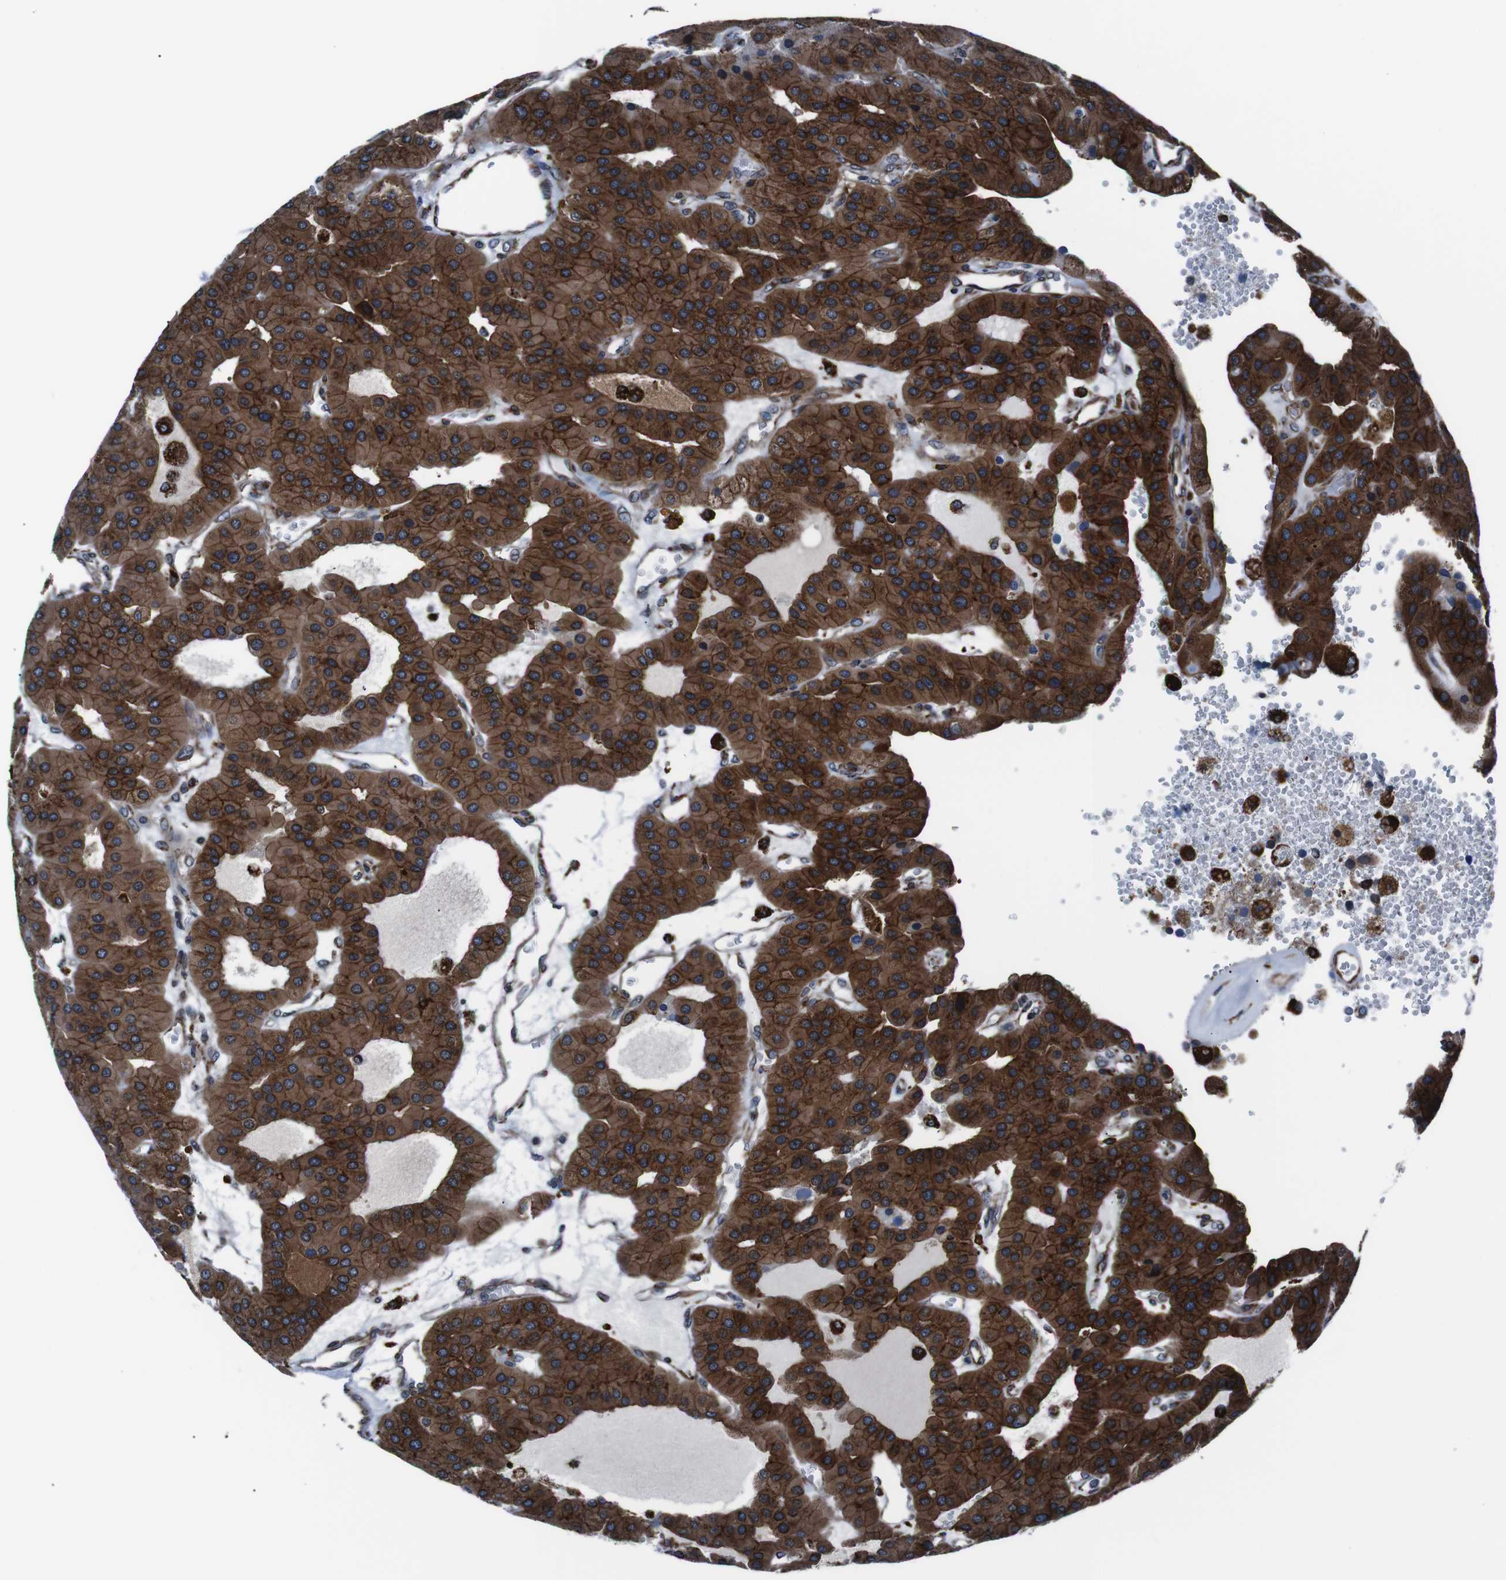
{"staining": {"intensity": "strong", "quantity": ">75%", "location": "cytoplasmic/membranous"}, "tissue": "parathyroid gland", "cell_type": "Glandular cells", "image_type": "normal", "snomed": [{"axis": "morphology", "description": "Normal tissue, NOS"}, {"axis": "morphology", "description": "Adenoma, NOS"}, {"axis": "topography", "description": "Parathyroid gland"}], "caption": "Immunohistochemical staining of unremarkable parathyroid gland shows >75% levels of strong cytoplasmic/membranous protein positivity in about >75% of glandular cells. The staining was performed using DAB, with brown indicating positive protein expression. Nuclei are stained blue with hematoxylin.", "gene": "EIF4A2", "patient": {"sex": "female", "age": 86}}